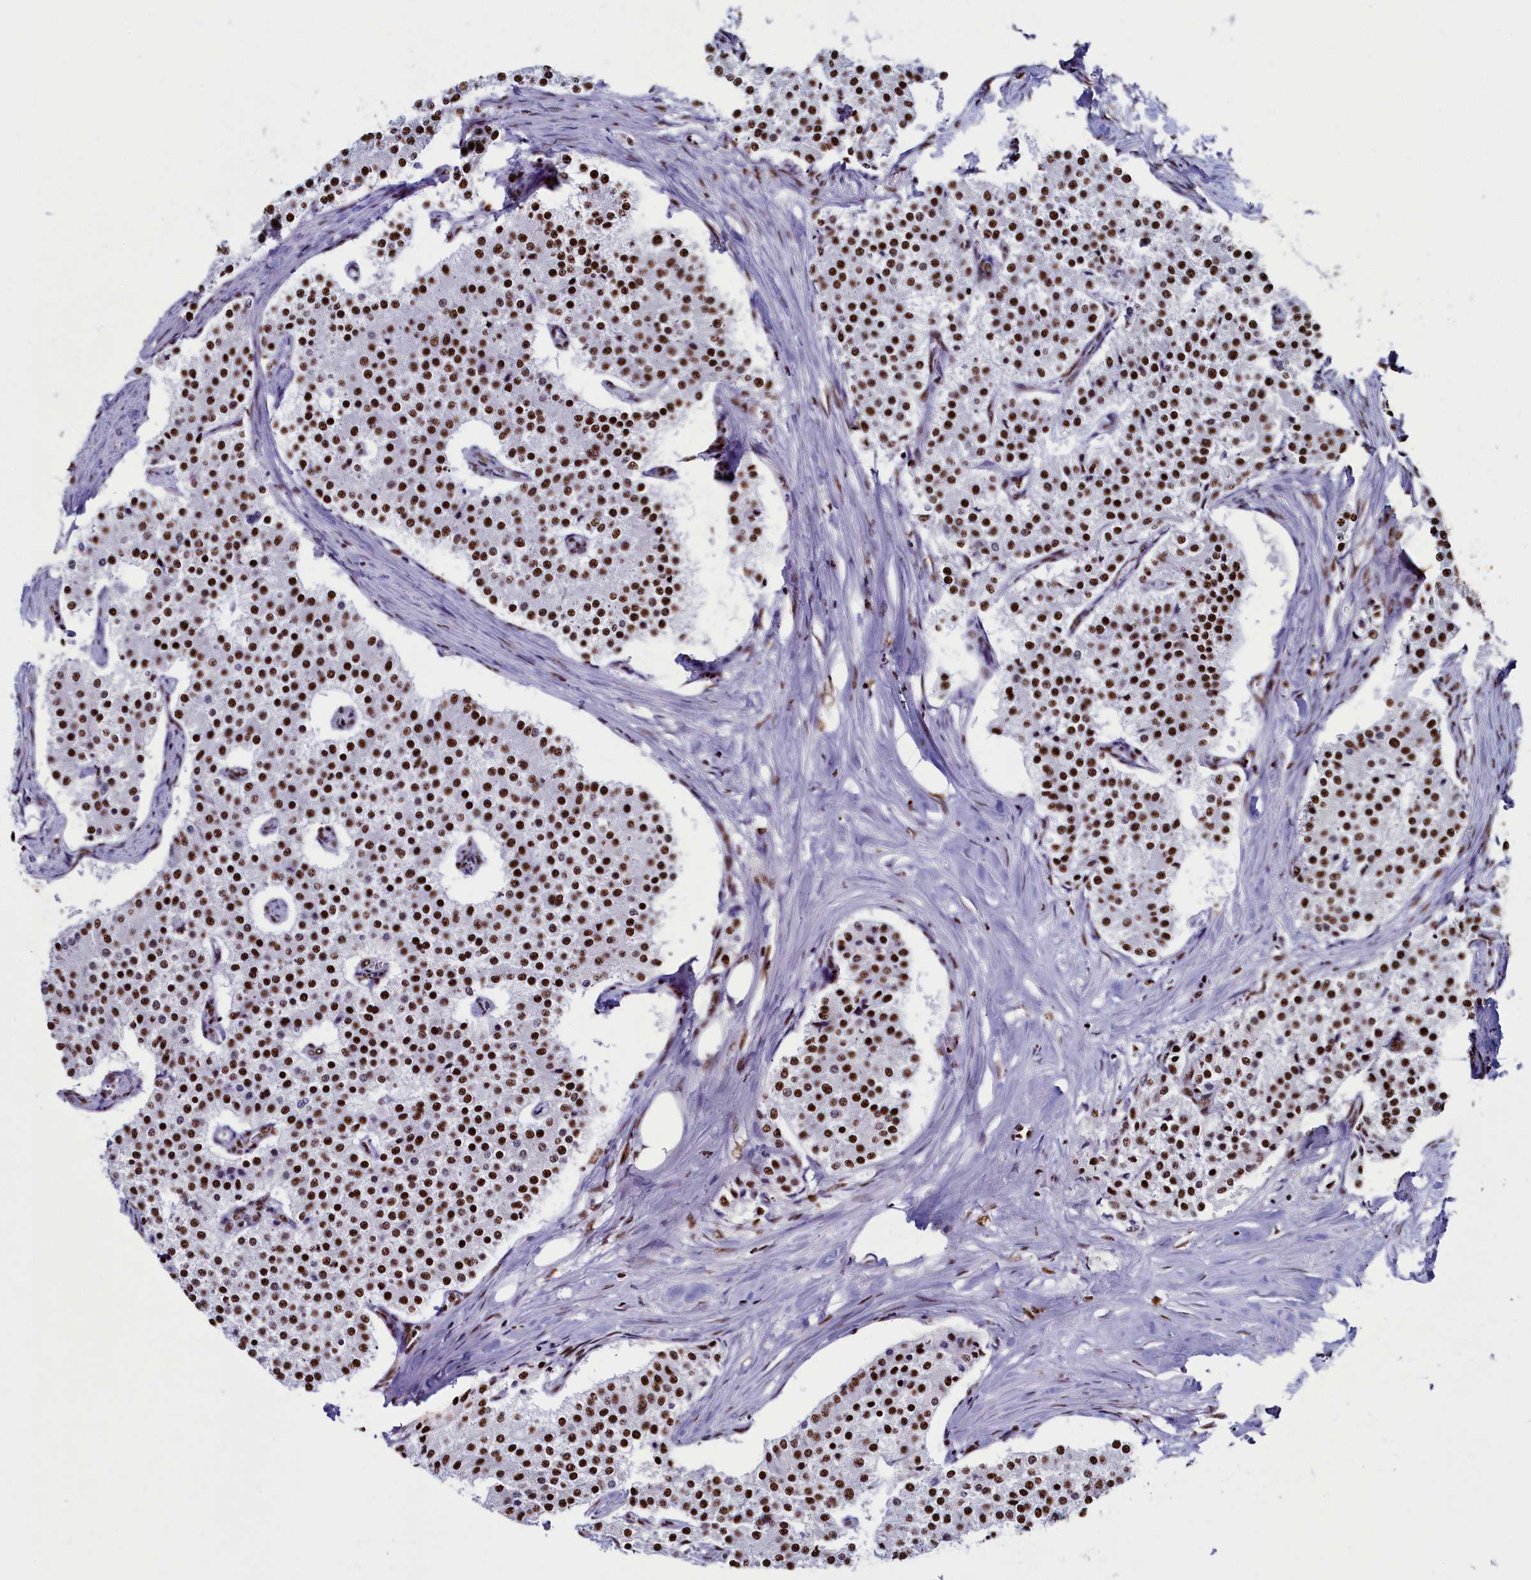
{"staining": {"intensity": "strong", "quantity": ">75%", "location": "nuclear"}, "tissue": "carcinoid", "cell_type": "Tumor cells", "image_type": "cancer", "snomed": [{"axis": "morphology", "description": "Carcinoid, malignant, NOS"}, {"axis": "topography", "description": "Colon"}], "caption": "Human carcinoid (malignant) stained with a protein marker displays strong staining in tumor cells.", "gene": "SRRM2", "patient": {"sex": "female", "age": 52}}